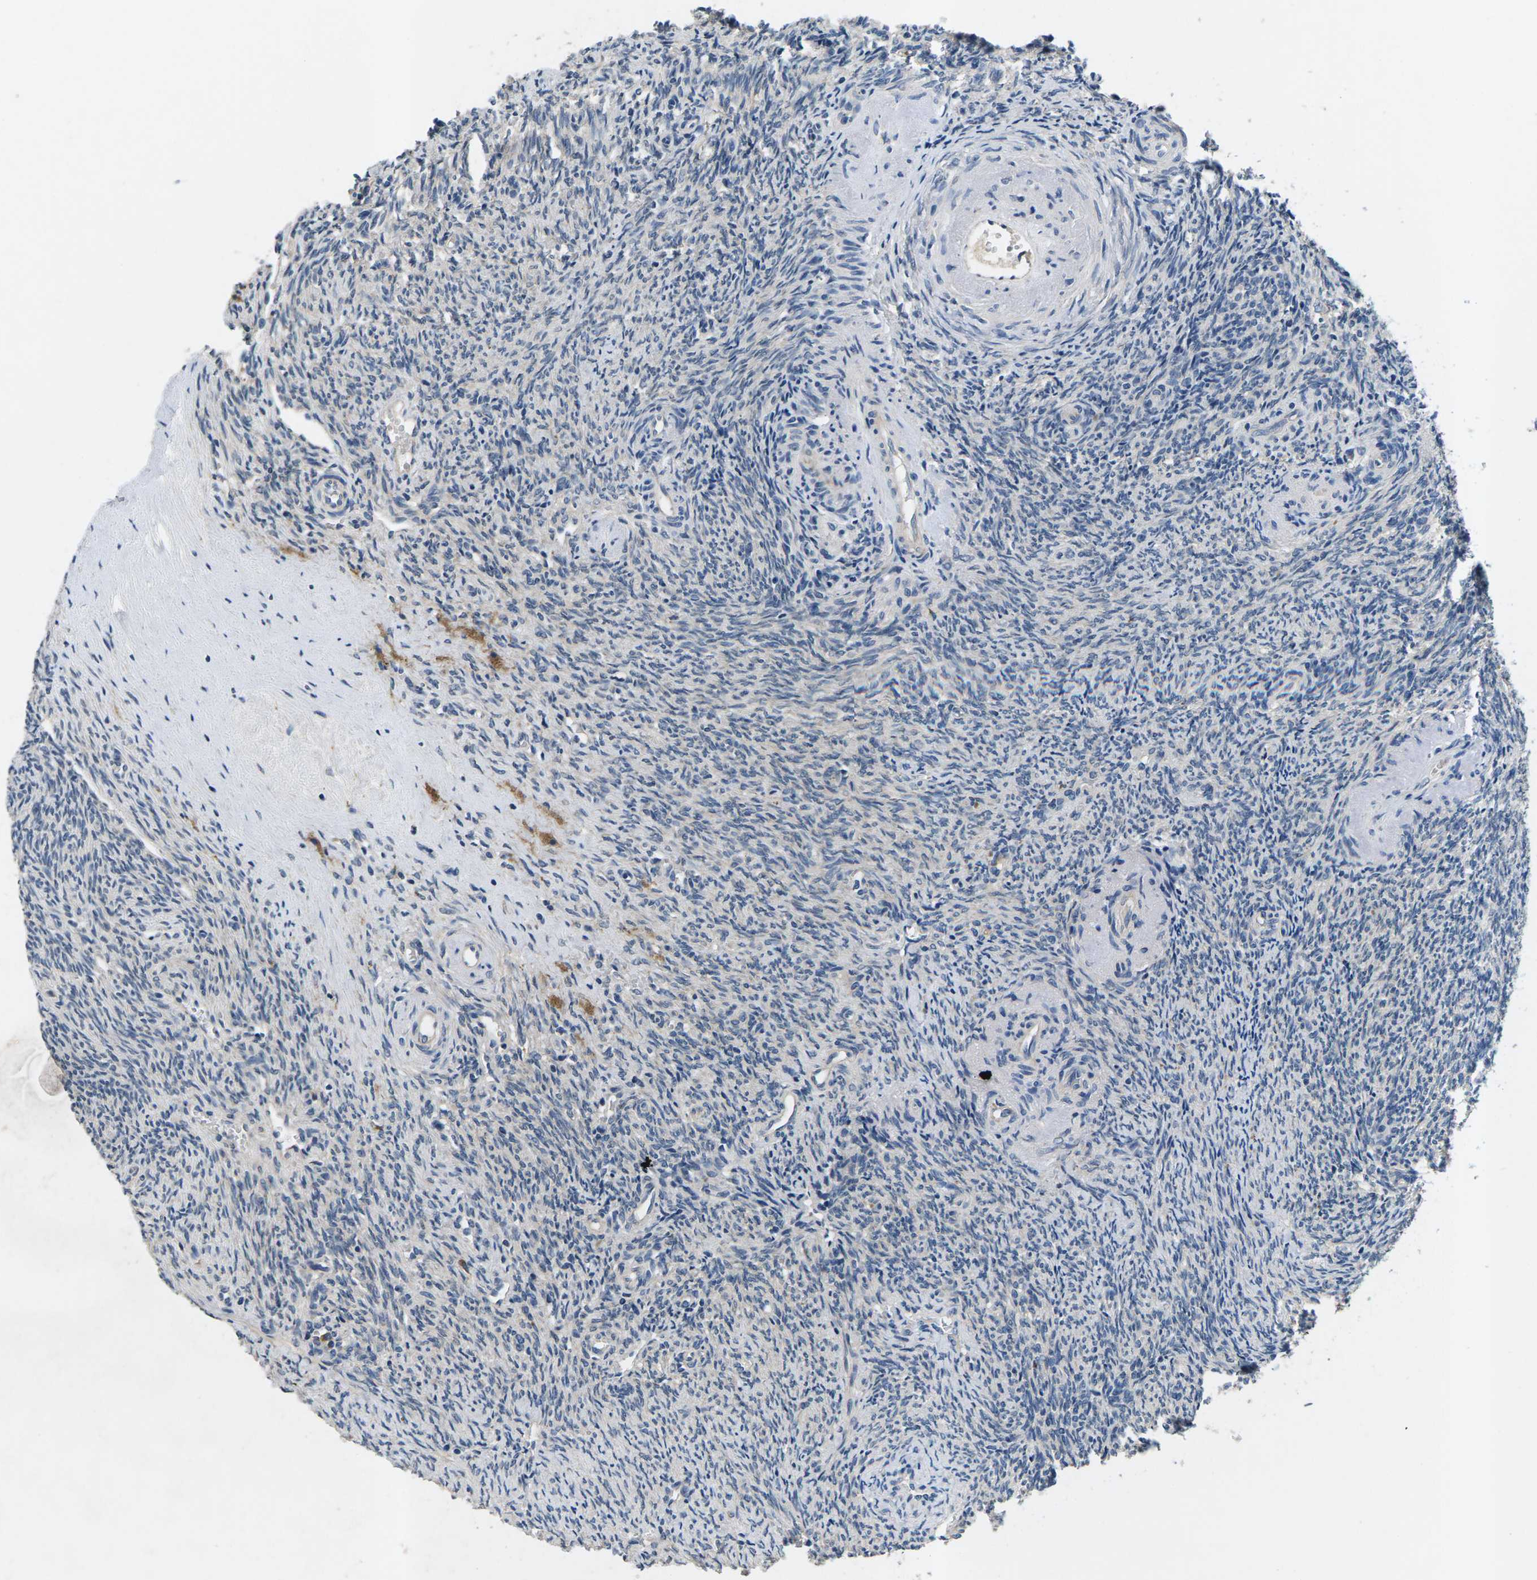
{"staining": {"intensity": "weak", "quantity": "25%-75%", "location": "cytoplasmic/membranous"}, "tissue": "ovary", "cell_type": "Ovarian stroma cells", "image_type": "normal", "snomed": [{"axis": "morphology", "description": "Normal tissue, NOS"}, {"axis": "topography", "description": "Ovary"}], "caption": "Immunohistochemistry (IHC) histopathology image of benign ovary stained for a protein (brown), which exhibits low levels of weak cytoplasmic/membranous positivity in about 25%-75% of ovarian stroma cells.", "gene": "ERGIC3", "patient": {"sex": "female", "age": 41}}